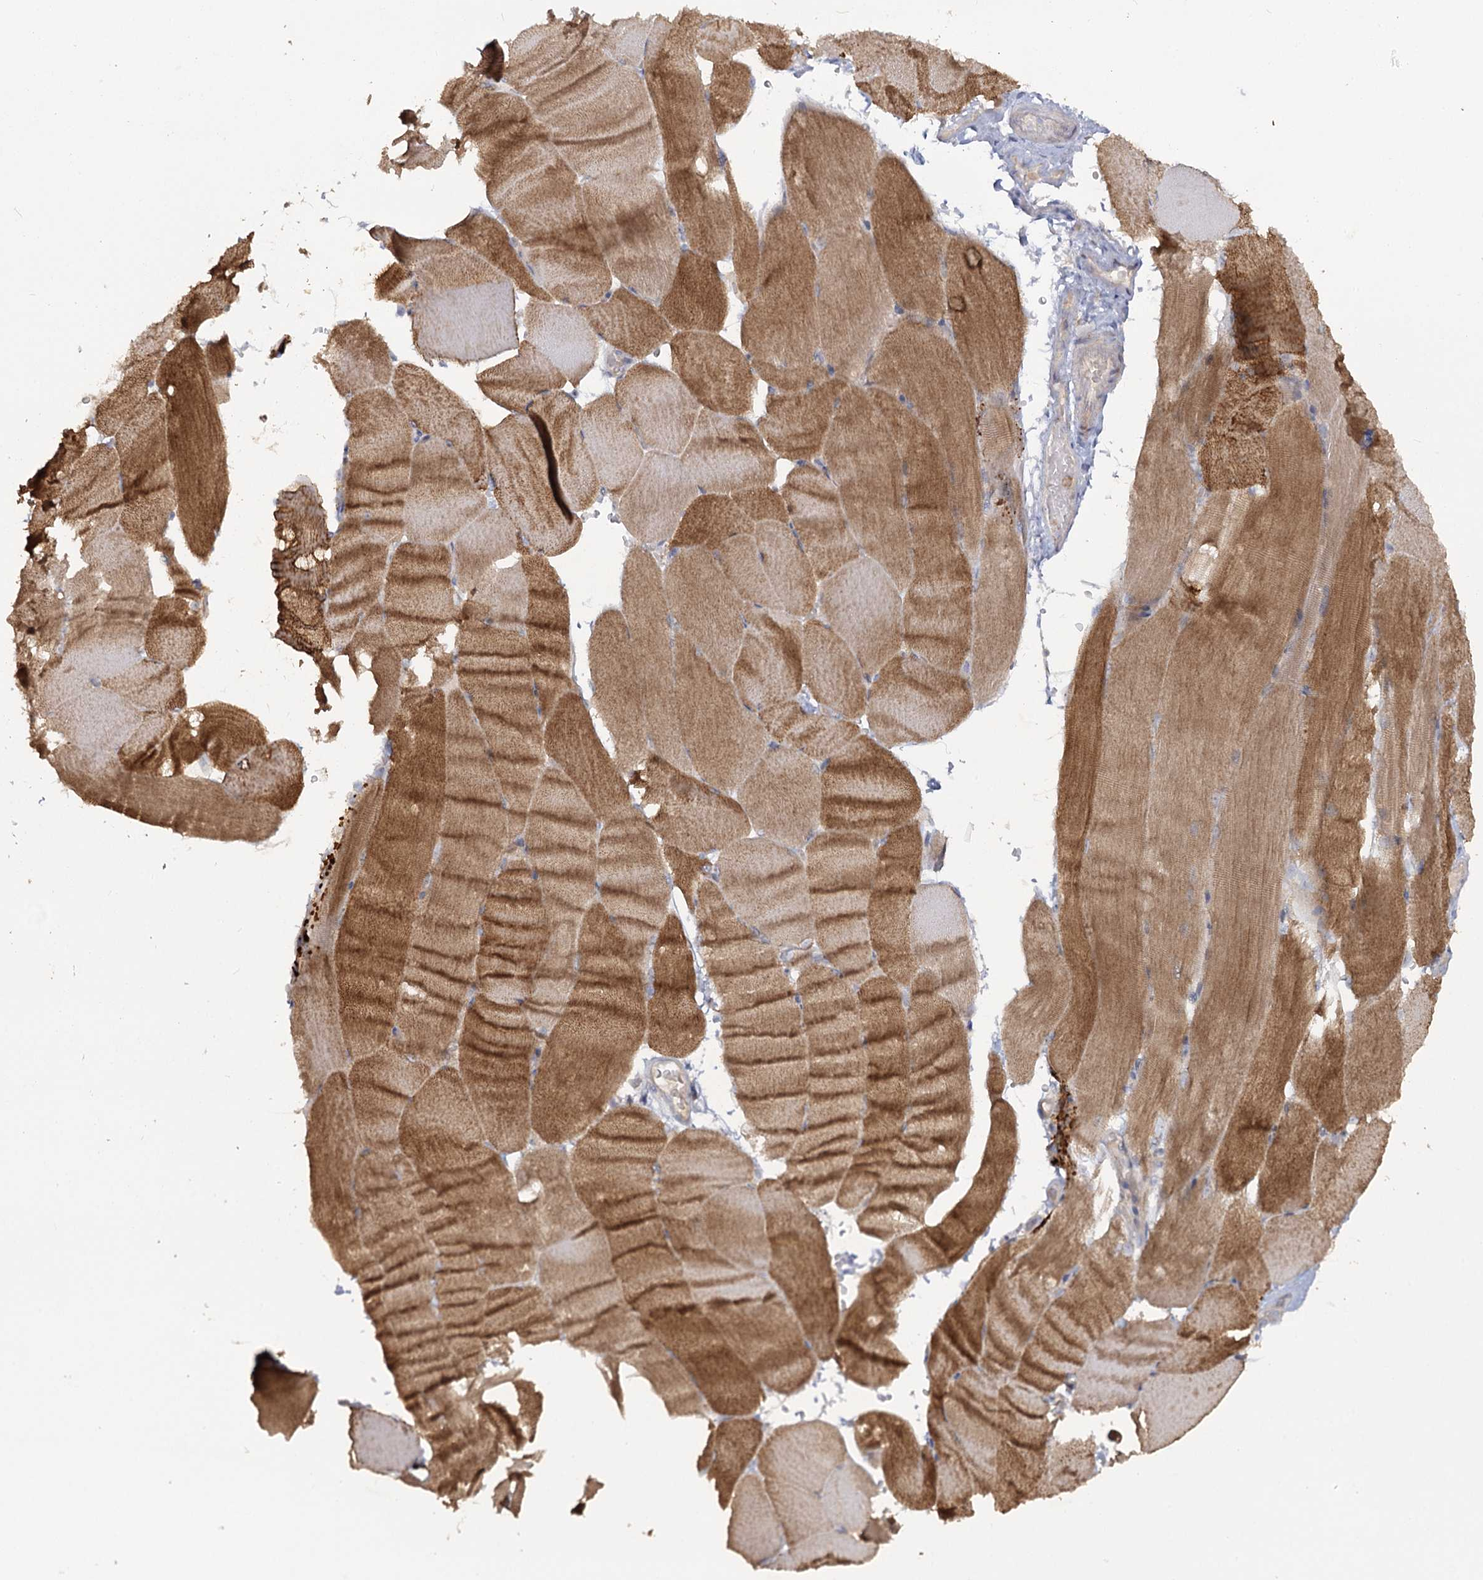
{"staining": {"intensity": "moderate", "quantity": ">75%", "location": "cytoplasmic/membranous"}, "tissue": "skeletal muscle", "cell_type": "Myocytes", "image_type": "normal", "snomed": [{"axis": "morphology", "description": "Normal tissue, NOS"}, {"axis": "topography", "description": "Skeletal muscle"}, {"axis": "topography", "description": "Parathyroid gland"}], "caption": "Skeletal muscle was stained to show a protein in brown. There is medium levels of moderate cytoplasmic/membranous positivity in approximately >75% of myocytes. (Stains: DAB in brown, nuclei in blue, Microscopy: brightfield microscopy at high magnification).", "gene": "ANGPTL5", "patient": {"sex": "female", "age": 37}}